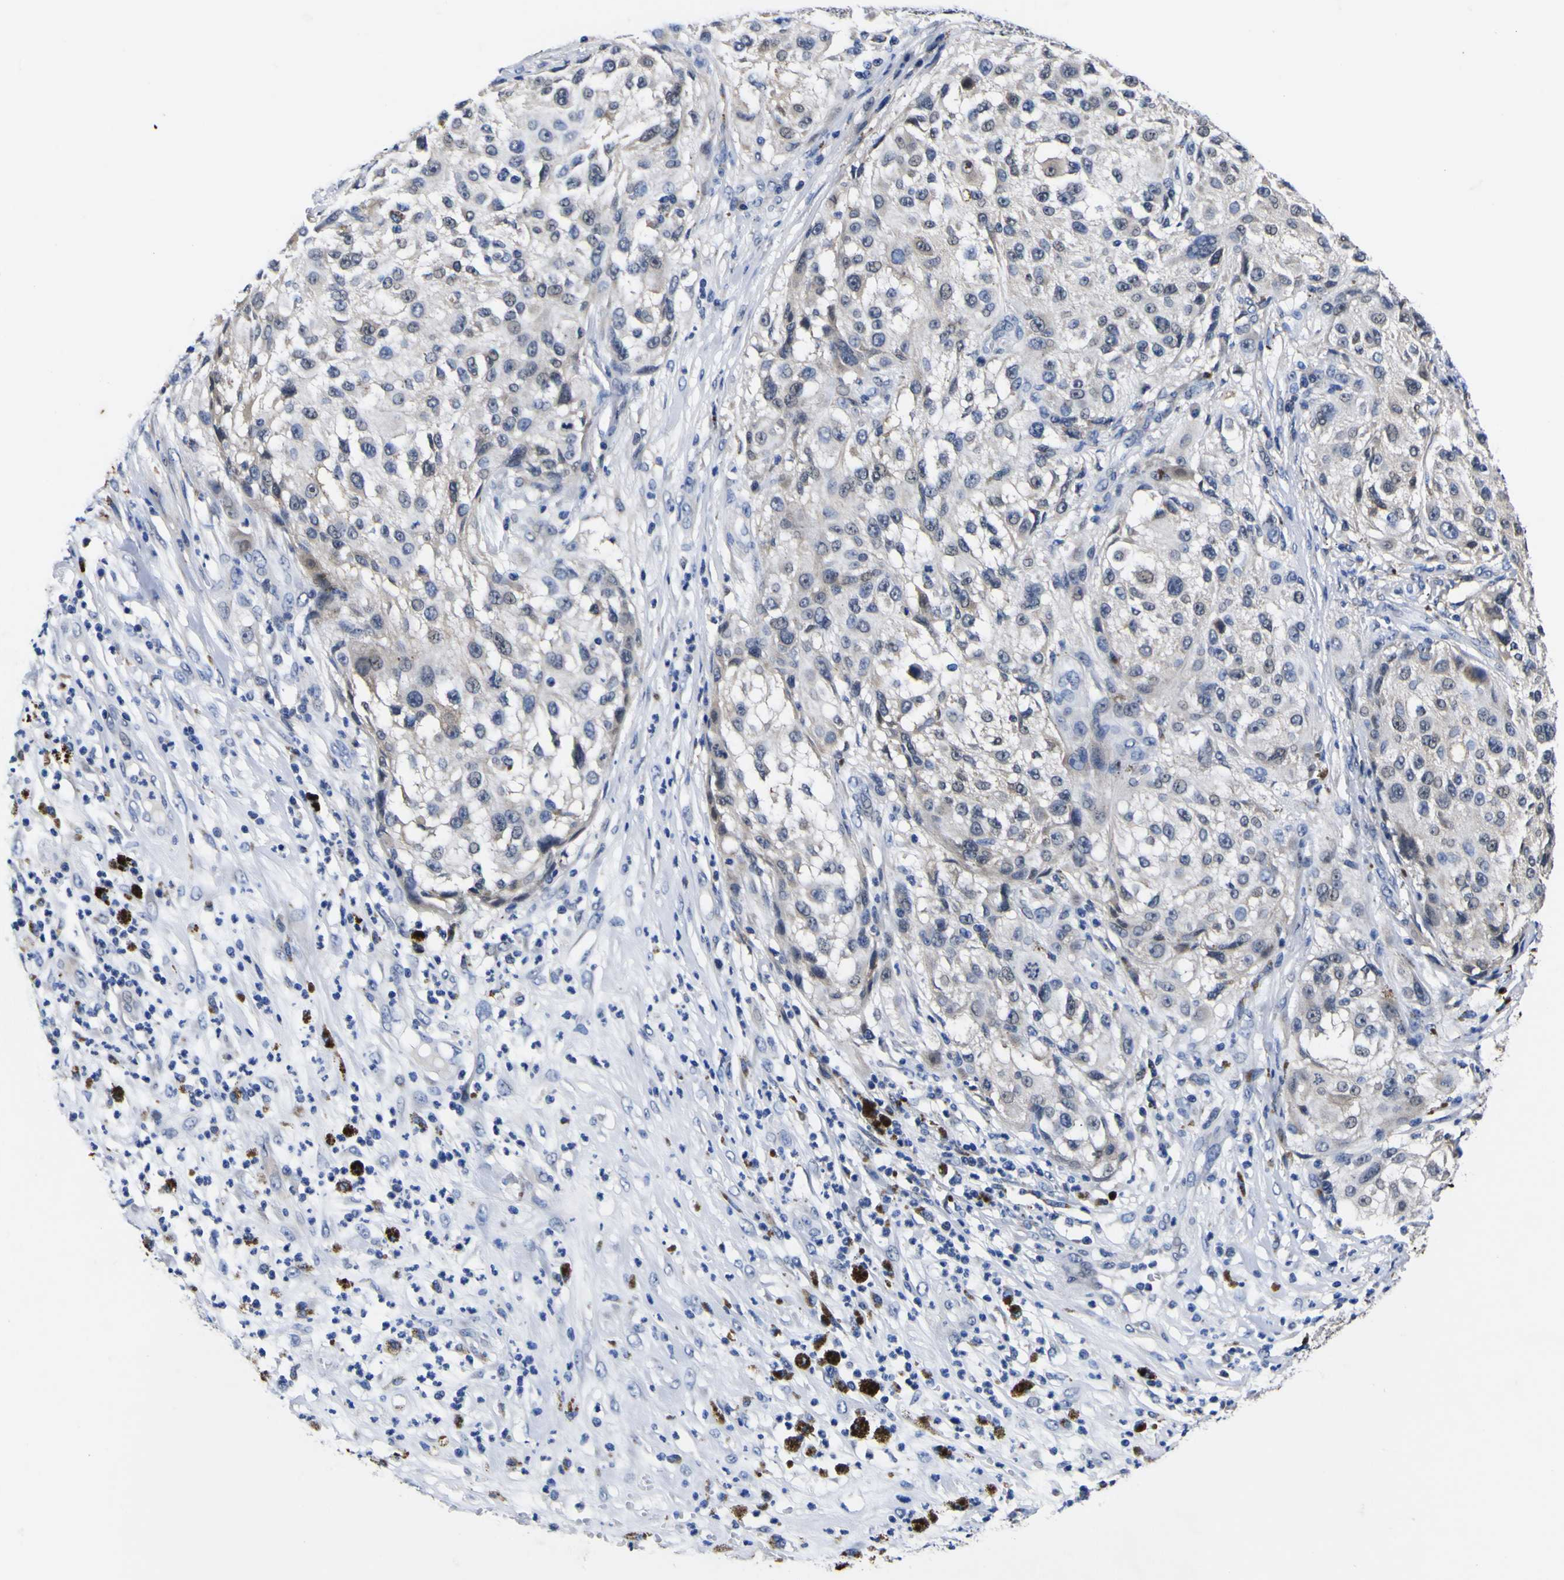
{"staining": {"intensity": "negative", "quantity": "none", "location": "none"}, "tissue": "melanoma", "cell_type": "Tumor cells", "image_type": "cancer", "snomed": [{"axis": "morphology", "description": "Necrosis, NOS"}, {"axis": "morphology", "description": "Malignant melanoma, NOS"}, {"axis": "topography", "description": "Skin"}], "caption": "Immunohistochemistry (IHC) of human malignant melanoma demonstrates no positivity in tumor cells.", "gene": "IGFLR1", "patient": {"sex": "female", "age": 87}}